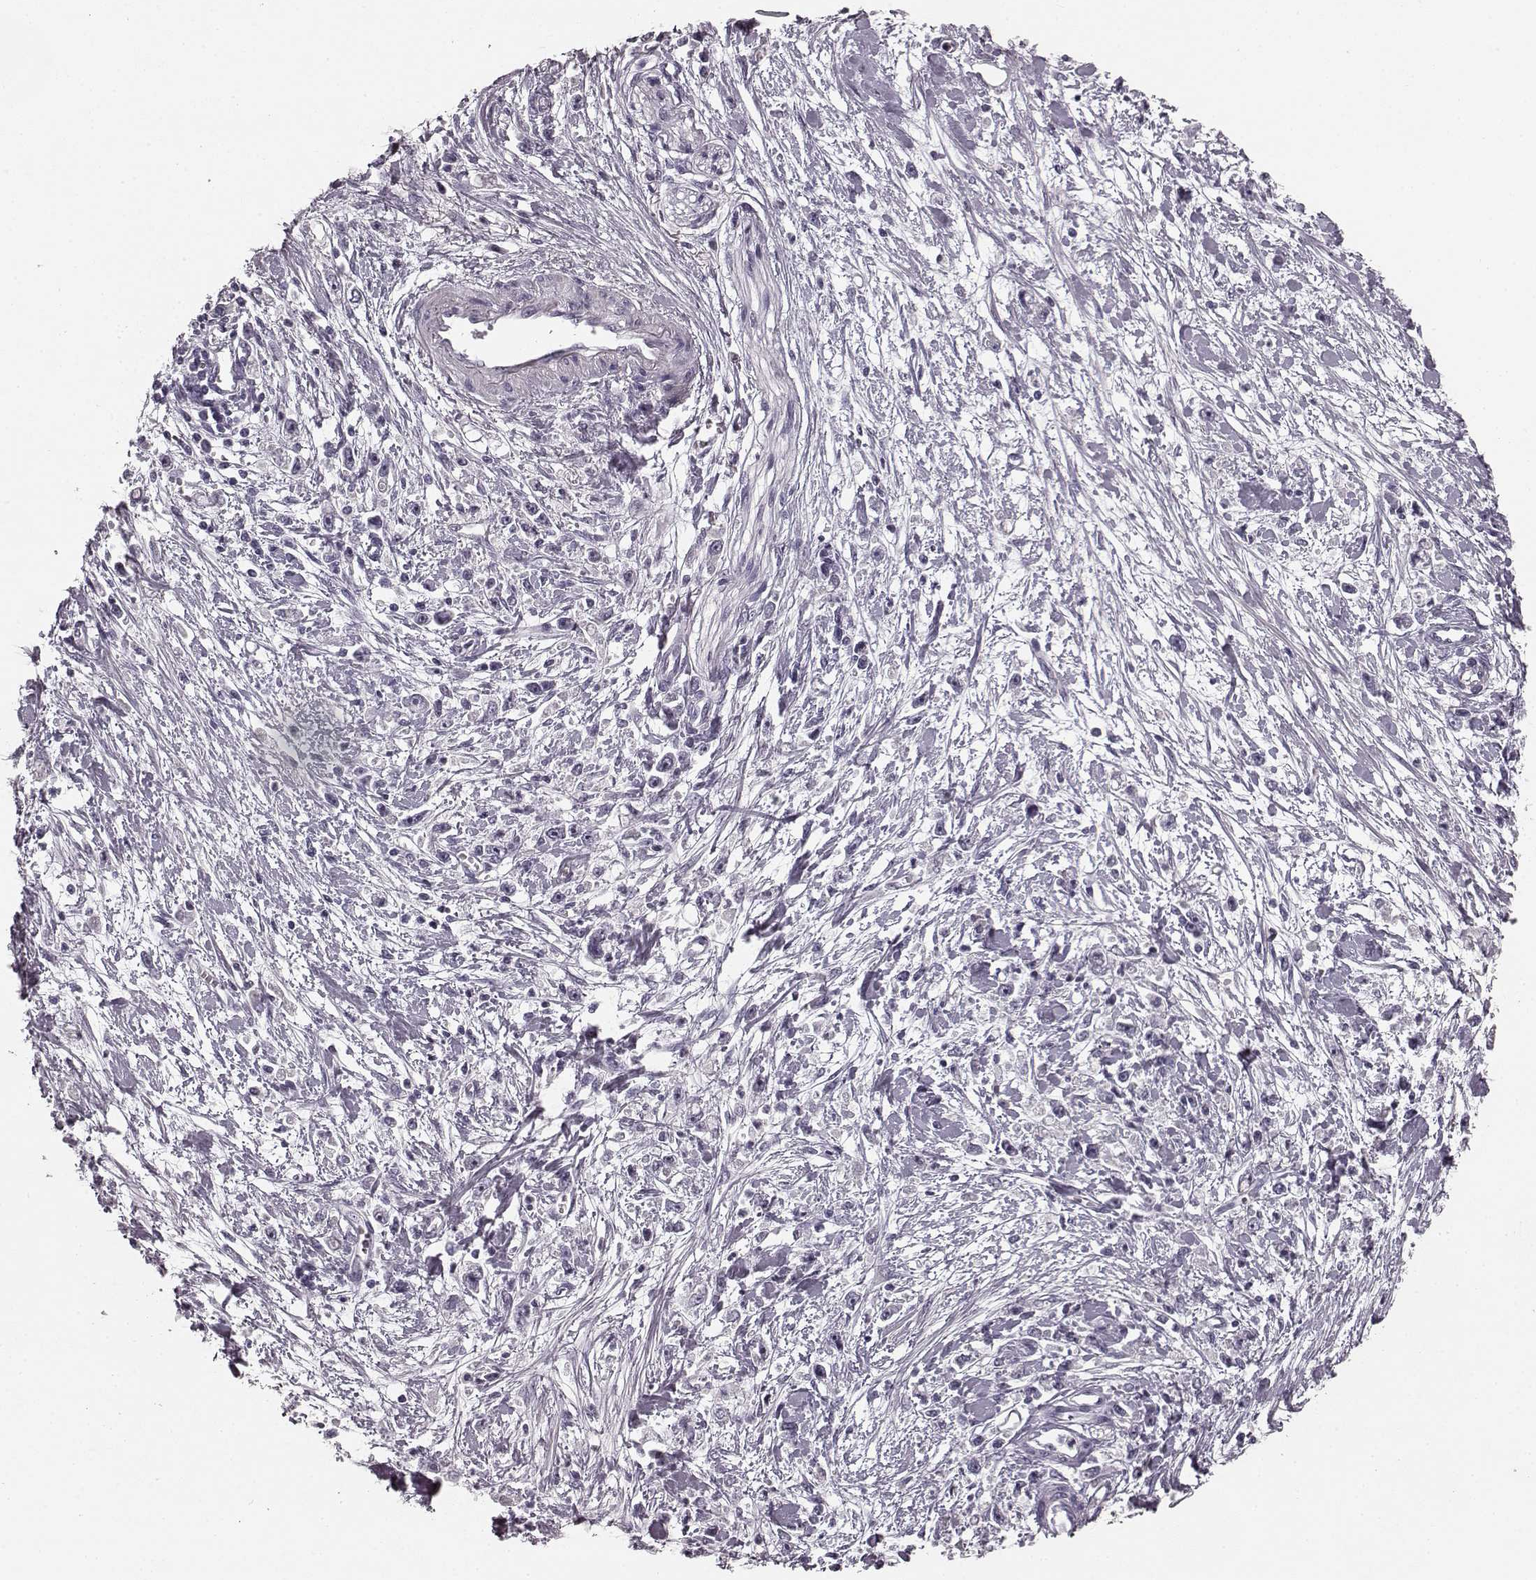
{"staining": {"intensity": "negative", "quantity": "none", "location": "none"}, "tissue": "stomach cancer", "cell_type": "Tumor cells", "image_type": "cancer", "snomed": [{"axis": "morphology", "description": "Adenocarcinoma, NOS"}, {"axis": "topography", "description": "Stomach"}], "caption": "High power microscopy micrograph of an immunohistochemistry (IHC) micrograph of adenocarcinoma (stomach), revealing no significant staining in tumor cells. (IHC, brightfield microscopy, high magnification).", "gene": "RIT2", "patient": {"sex": "female", "age": 59}}